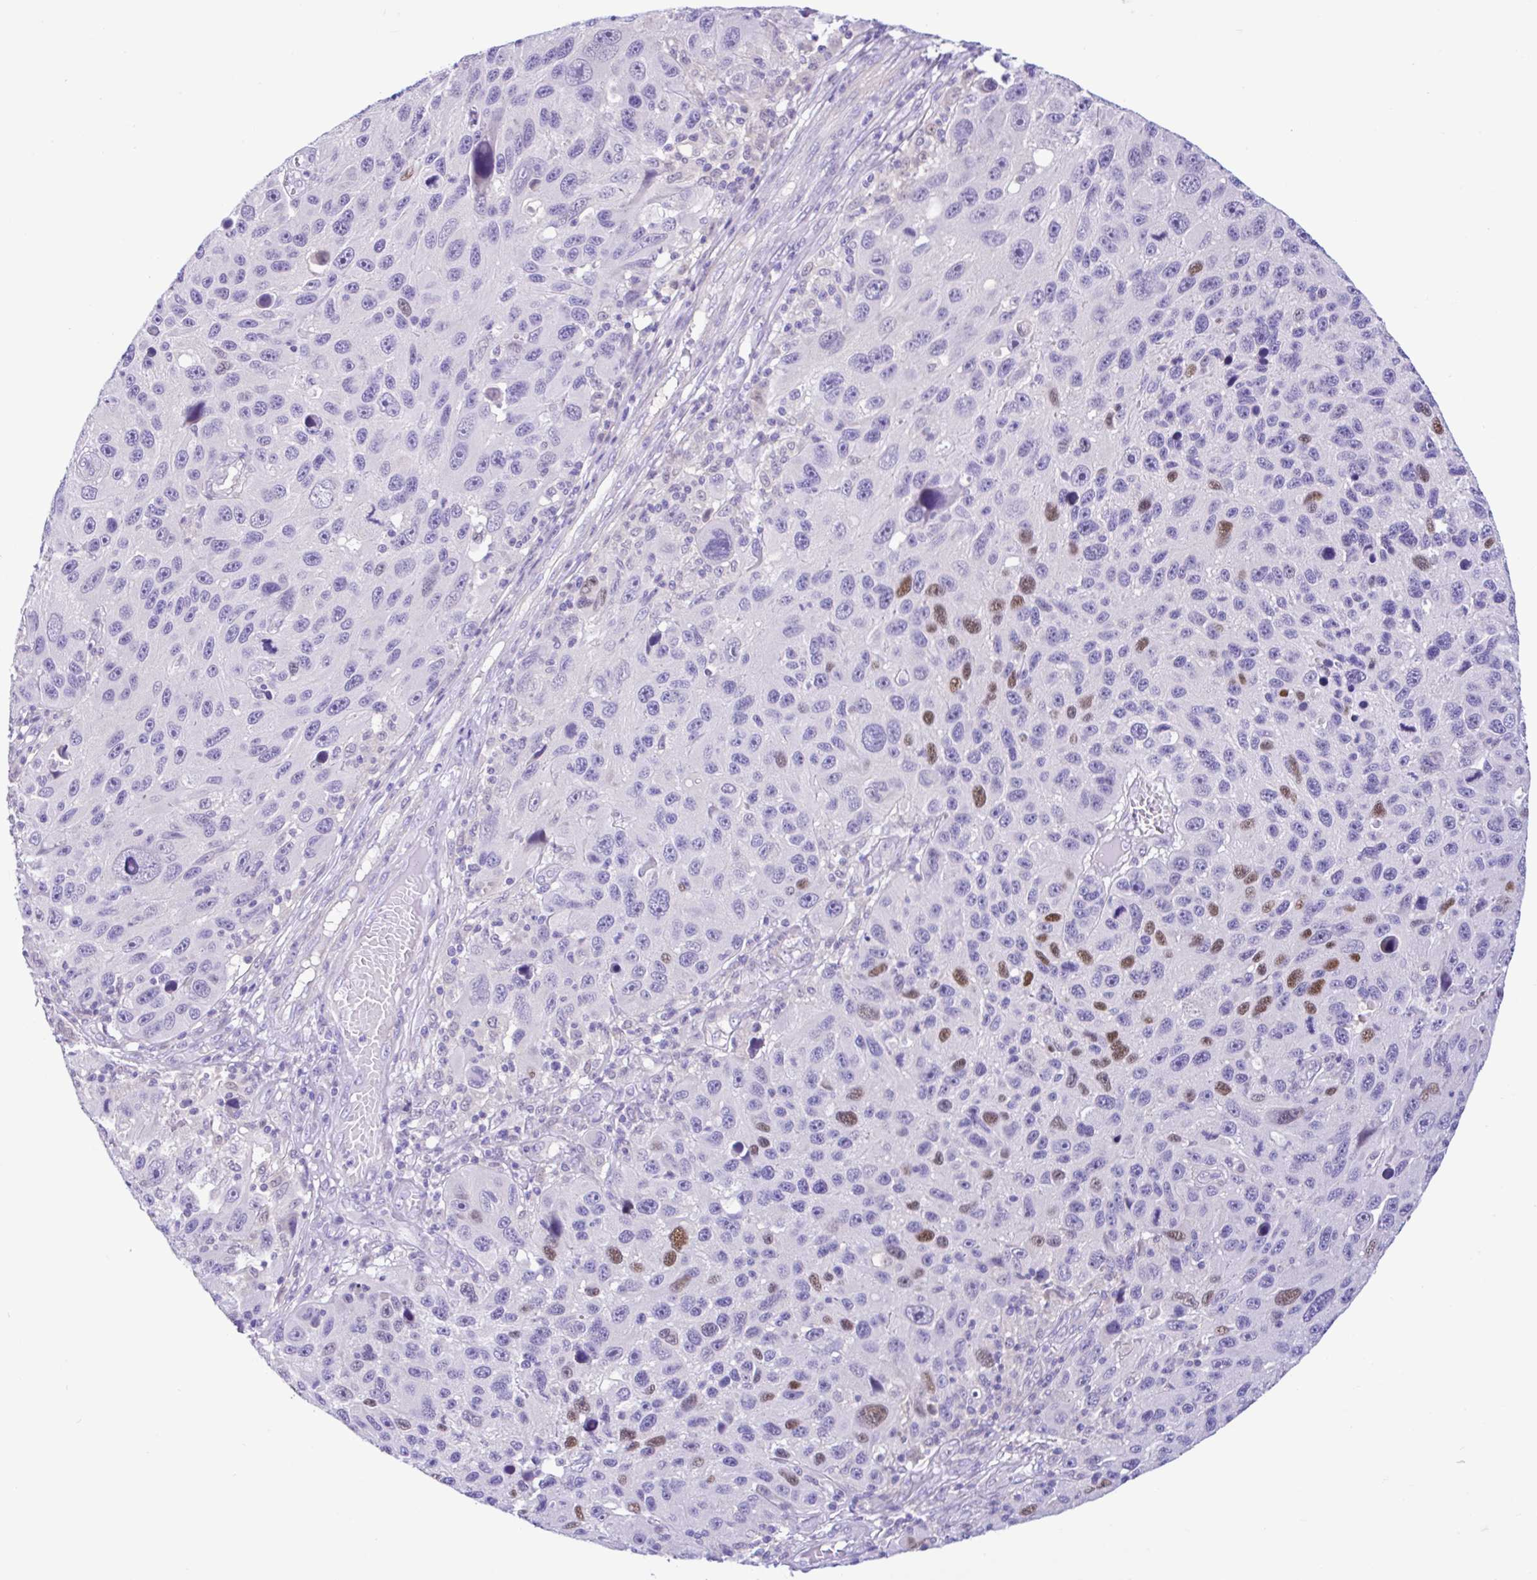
{"staining": {"intensity": "moderate", "quantity": "<25%", "location": "nuclear"}, "tissue": "melanoma", "cell_type": "Tumor cells", "image_type": "cancer", "snomed": [{"axis": "morphology", "description": "Malignant melanoma, NOS"}, {"axis": "topography", "description": "Skin"}], "caption": "Immunohistochemistry (IHC) photomicrograph of melanoma stained for a protein (brown), which displays low levels of moderate nuclear expression in approximately <25% of tumor cells.", "gene": "ANO4", "patient": {"sex": "male", "age": 53}}